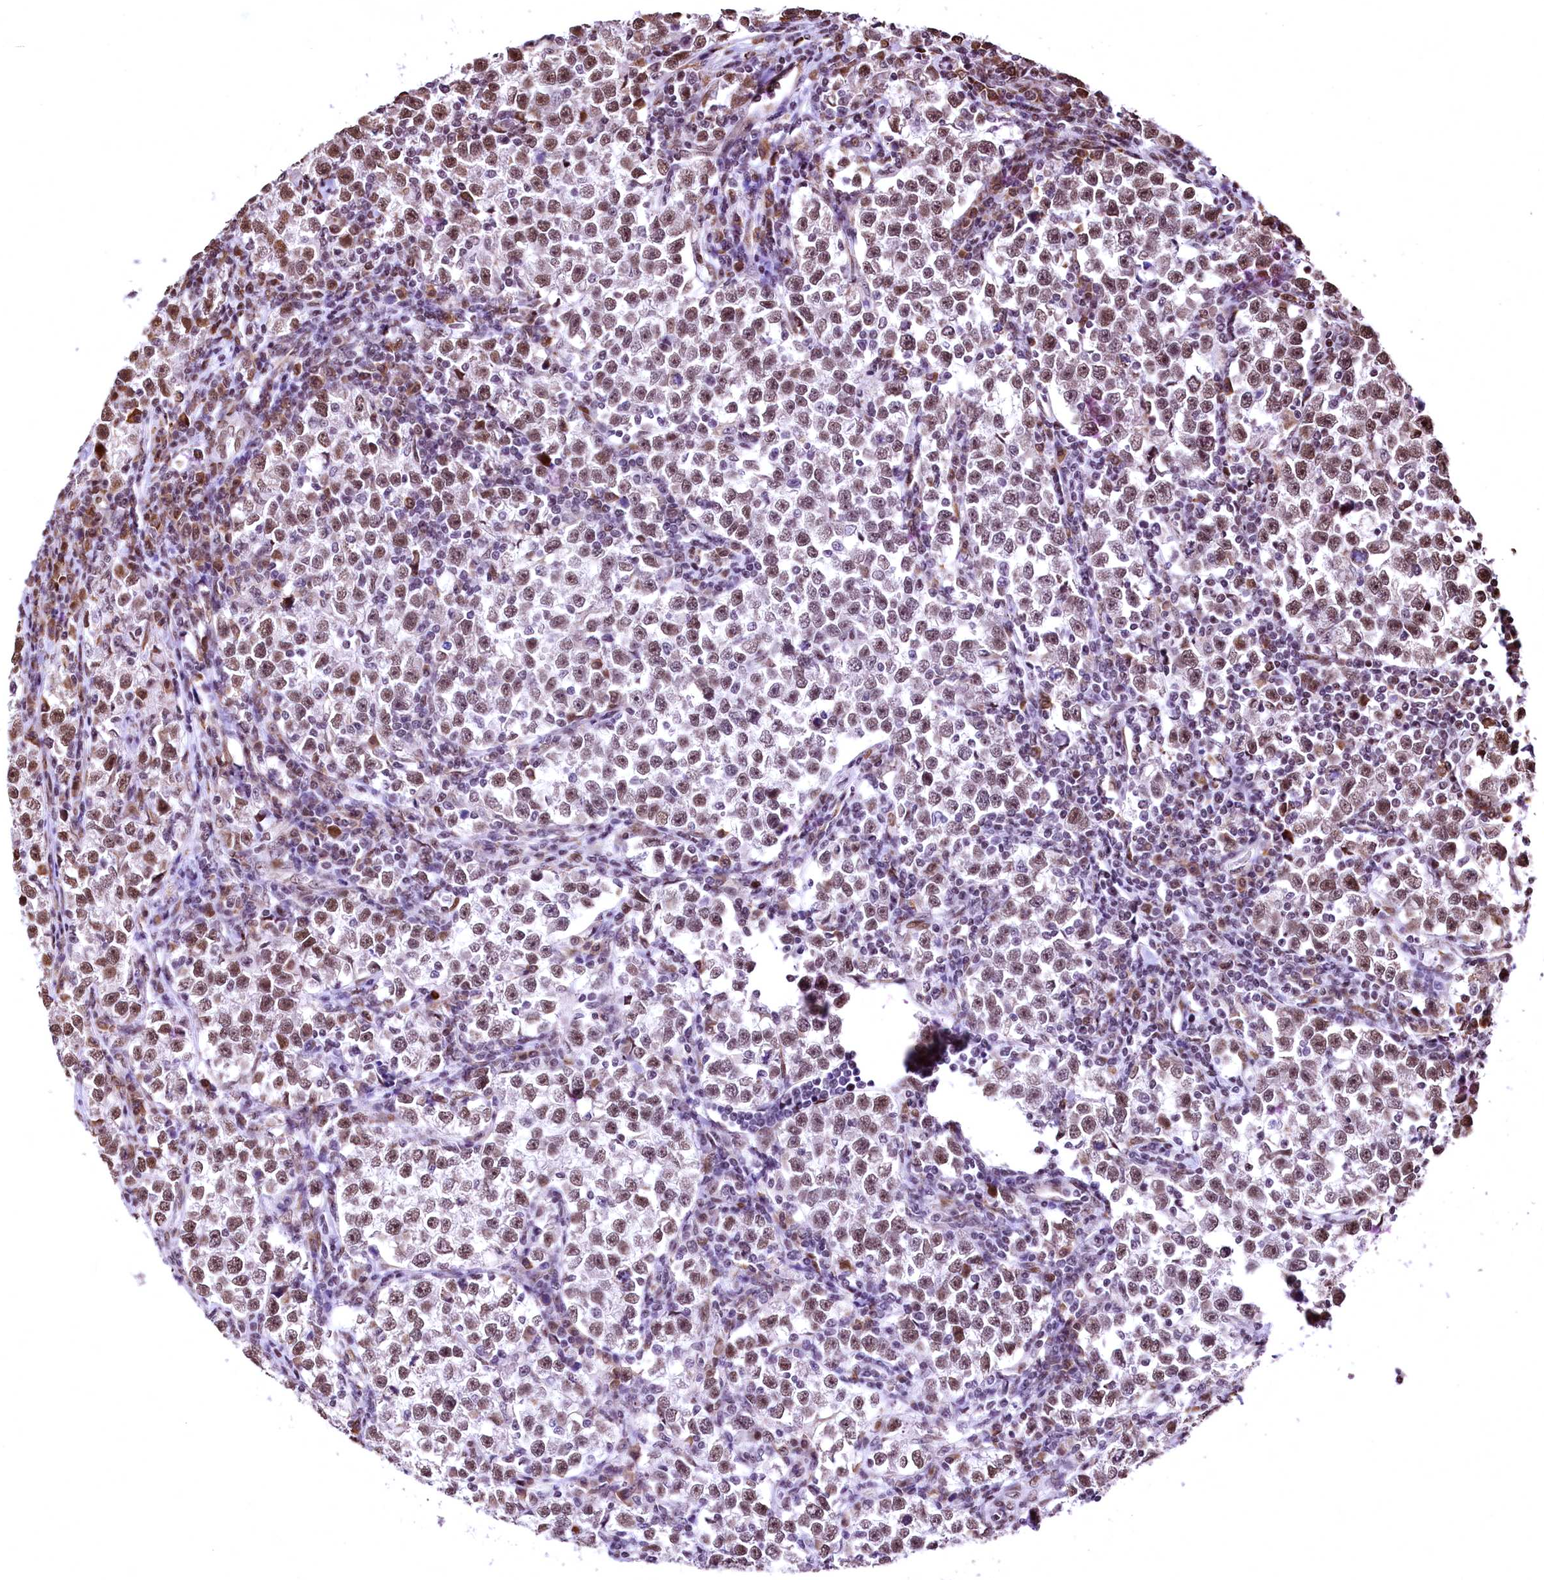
{"staining": {"intensity": "moderate", "quantity": "25%-75%", "location": "nuclear"}, "tissue": "testis cancer", "cell_type": "Tumor cells", "image_type": "cancer", "snomed": [{"axis": "morphology", "description": "Normal tissue, NOS"}, {"axis": "morphology", "description": "Seminoma, NOS"}, {"axis": "topography", "description": "Testis"}], "caption": "This image displays testis cancer (seminoma) stained with immunohistochemistry (IHC) to label a protein in brown. The nuclear of tumor cells show moderate positivity for the protein. Nuclei are counter-stained blue.", "gene": "PDS5B", "patient": {"sex": "male", "age": 43}}